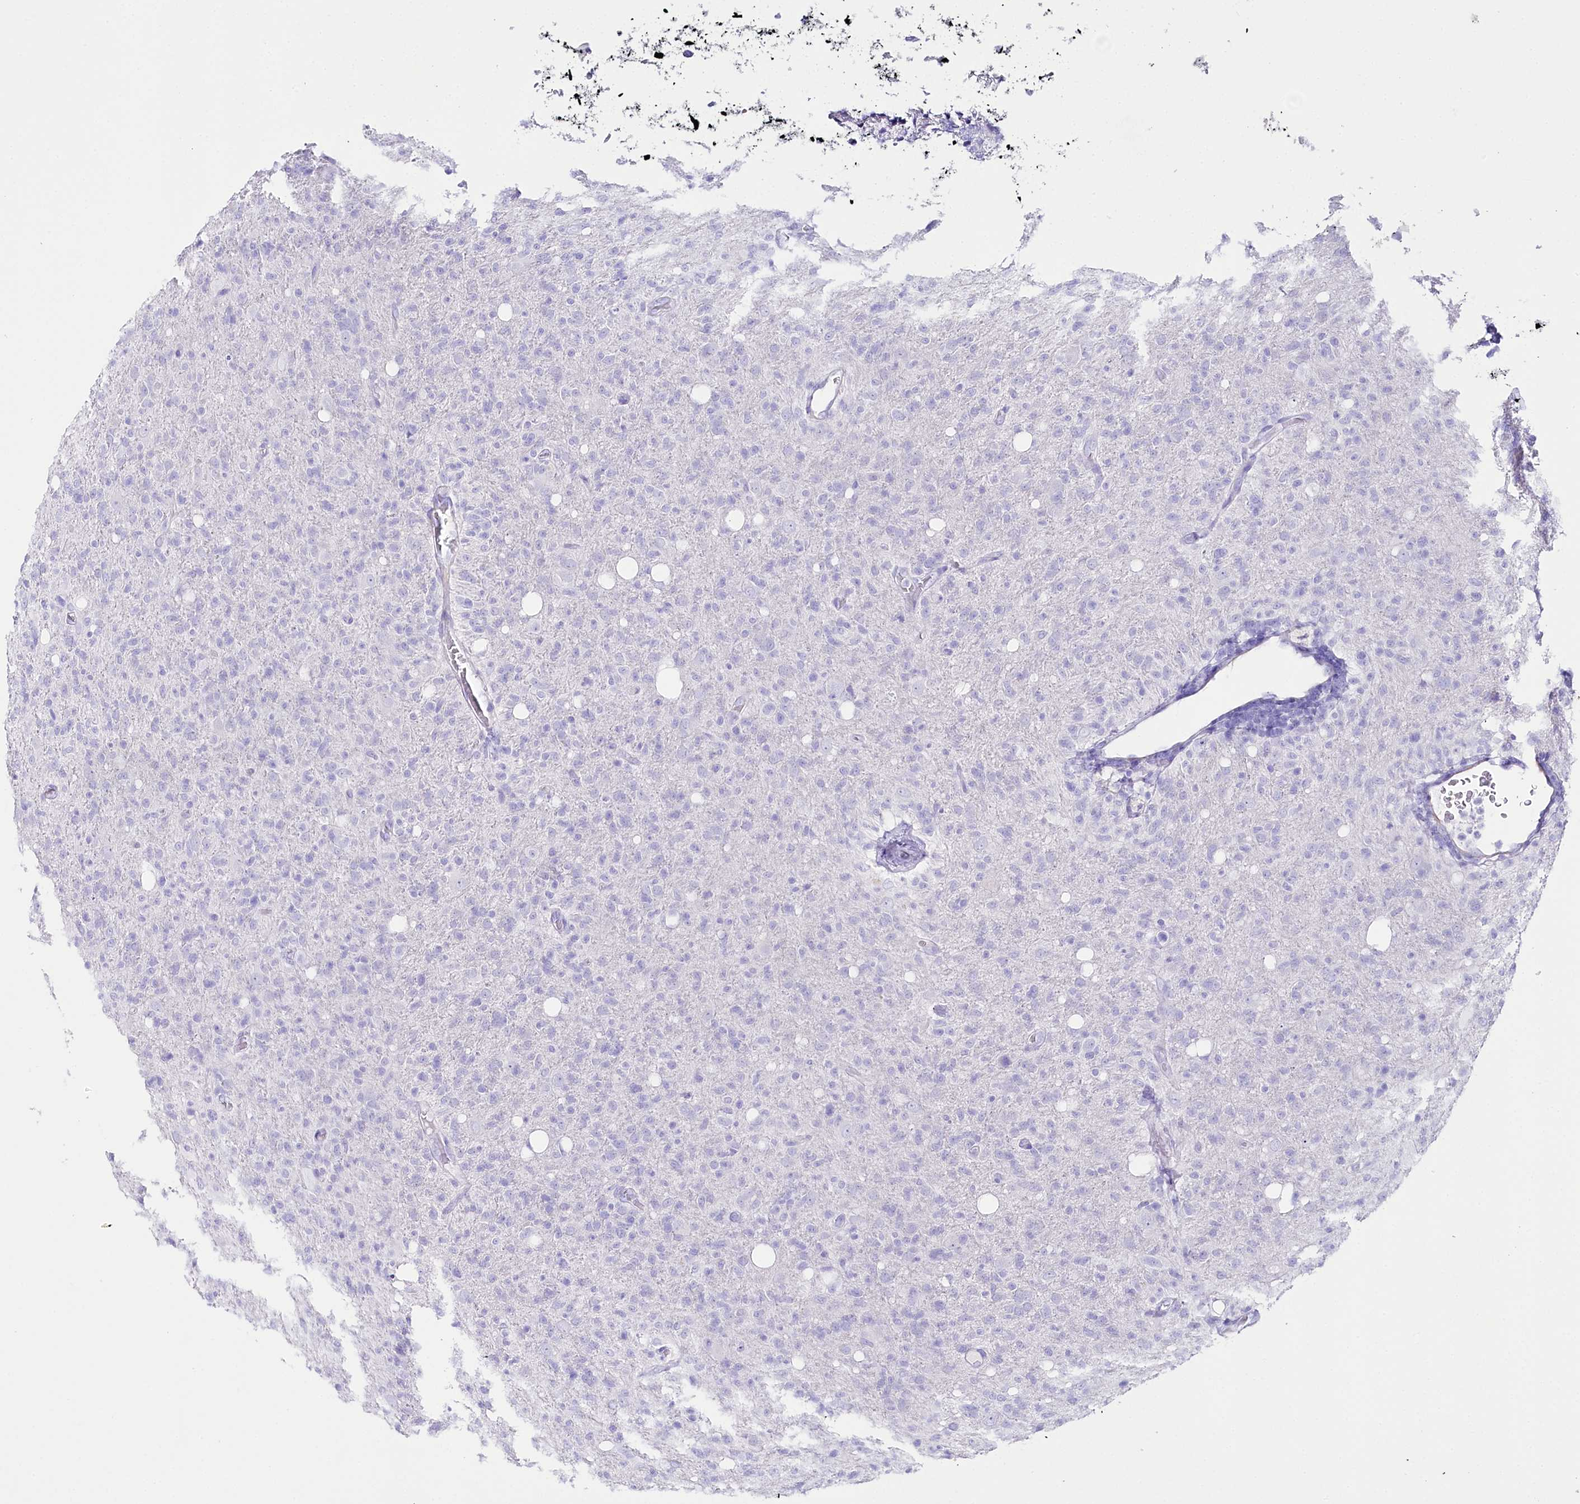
{"staining": {"intensity": "negative", "quantity": "none", "location": "none"}, "tissue": "glioma", "cell_type": "Tumor cells", "image_type": "cancer", "snomed": [{"axis": "morphology", "description": "Glioma, malignant, High grade"}, {"axis": "topography", "description": "Brain"}], "caption": "A high-resolution histopathology image shows IHC staining of glioma, which reveals no significant staining in tumor cells.", "gene": "CSN3", "patient": {"sex": "female", "age": 57}}